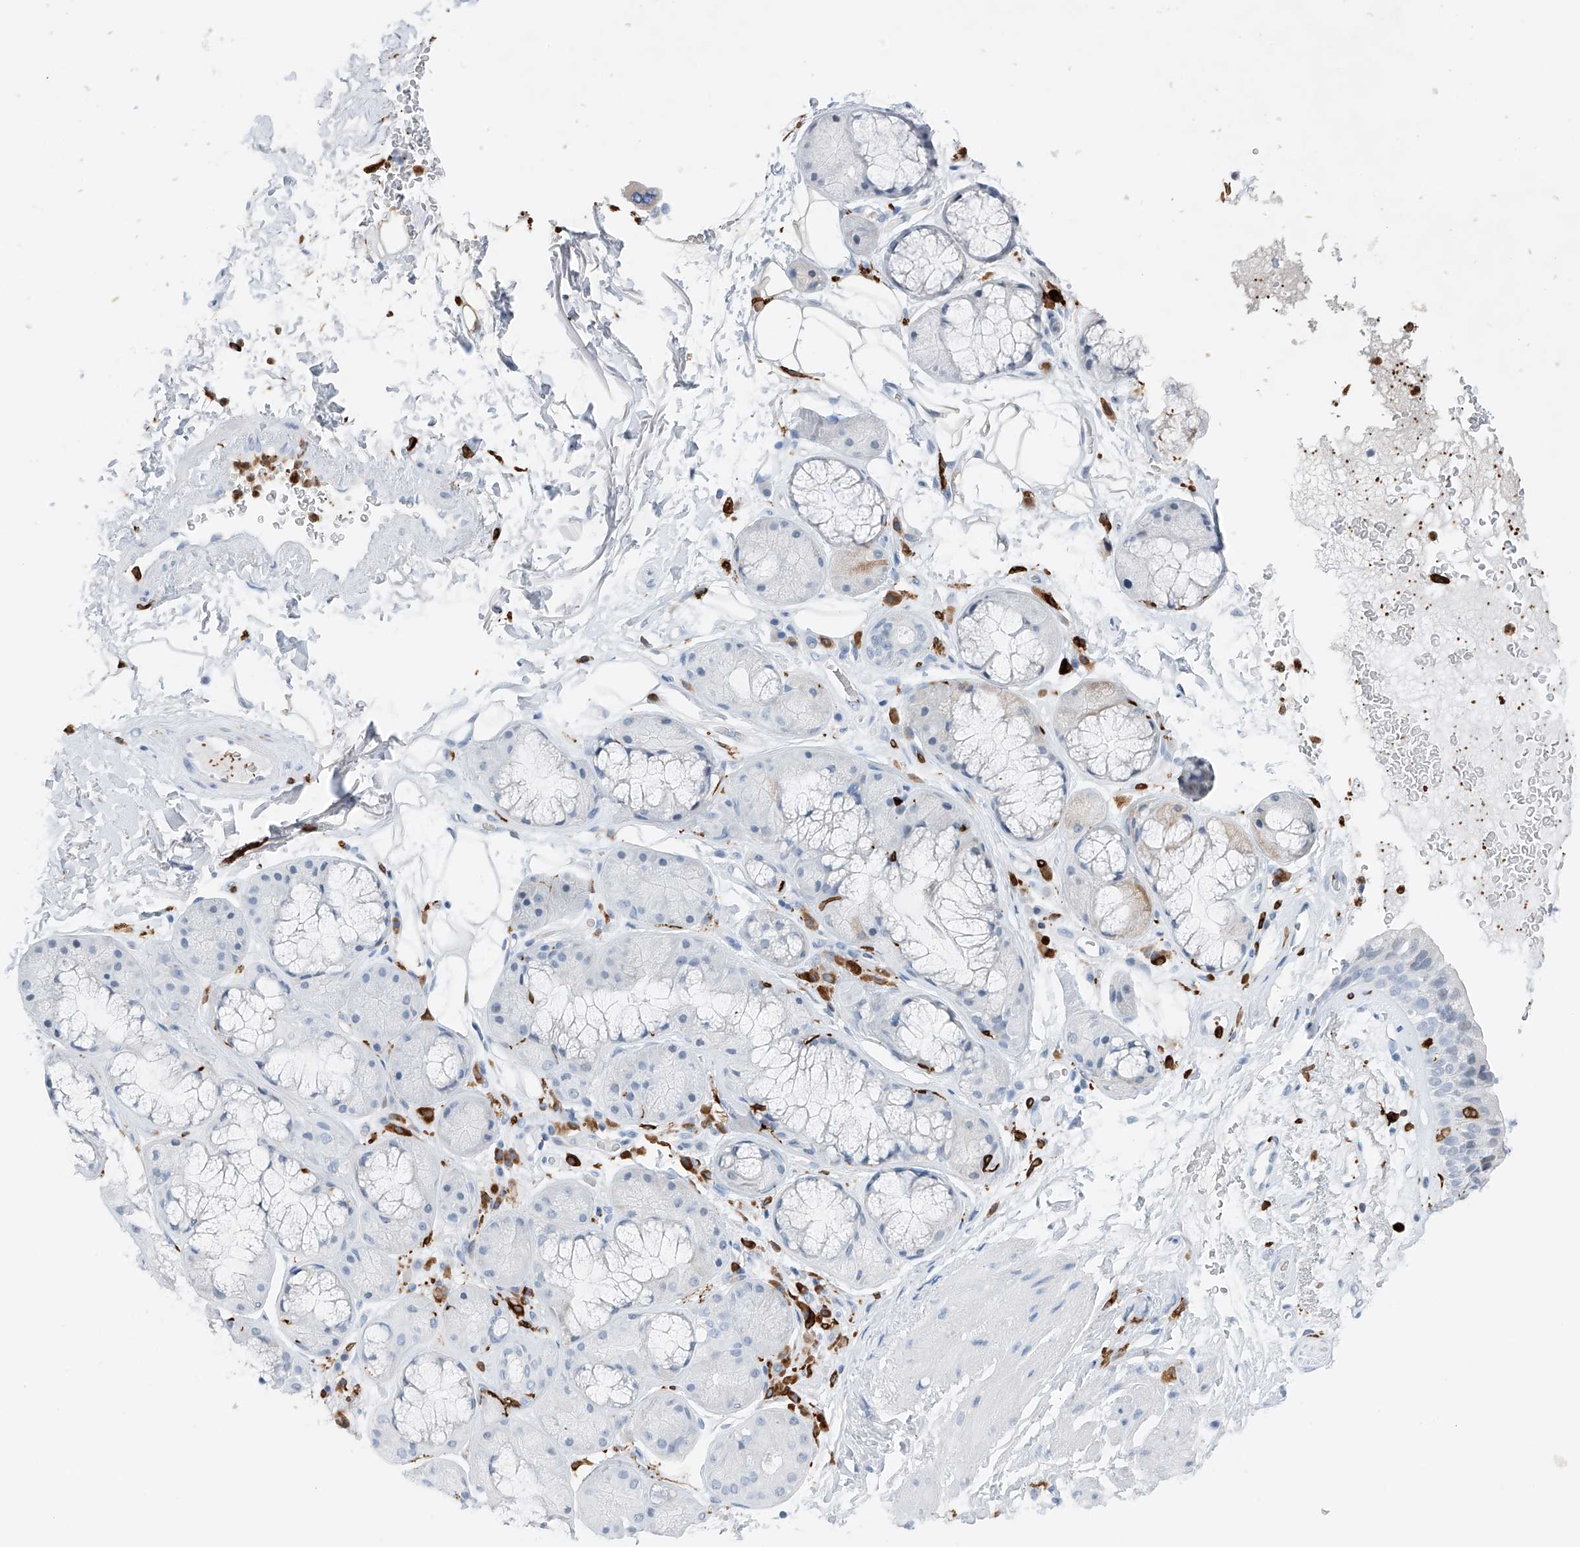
{"staining": {"intensity": "negative", "quantity": "none", "location": "none"}, "tissue": "bronchus", "cell_type": "Respiratory epithelial cells", "image_type": "normal", "snomed": [{"axis": "morphology", "description": "Normal tissue, NOS"}, {"axis": "morphology", "description": "Squamous cell carcinoma, NOS"}, {"axis": "topography", "description": "Lymph node"}, {"axis": "topography", "description": "Bronchus"}, {"axis": "topography", "description": "Lung"}], "caption": "Image shows no significant protein staining in respiratory epithelial cells of normal bronchus. (DAB (3,3'-diaminobenzidine) immunohistochemistry (IHC), high magnification).", "gene": "TBXAS1", "patient": {"sex": "male", "age": 66}}